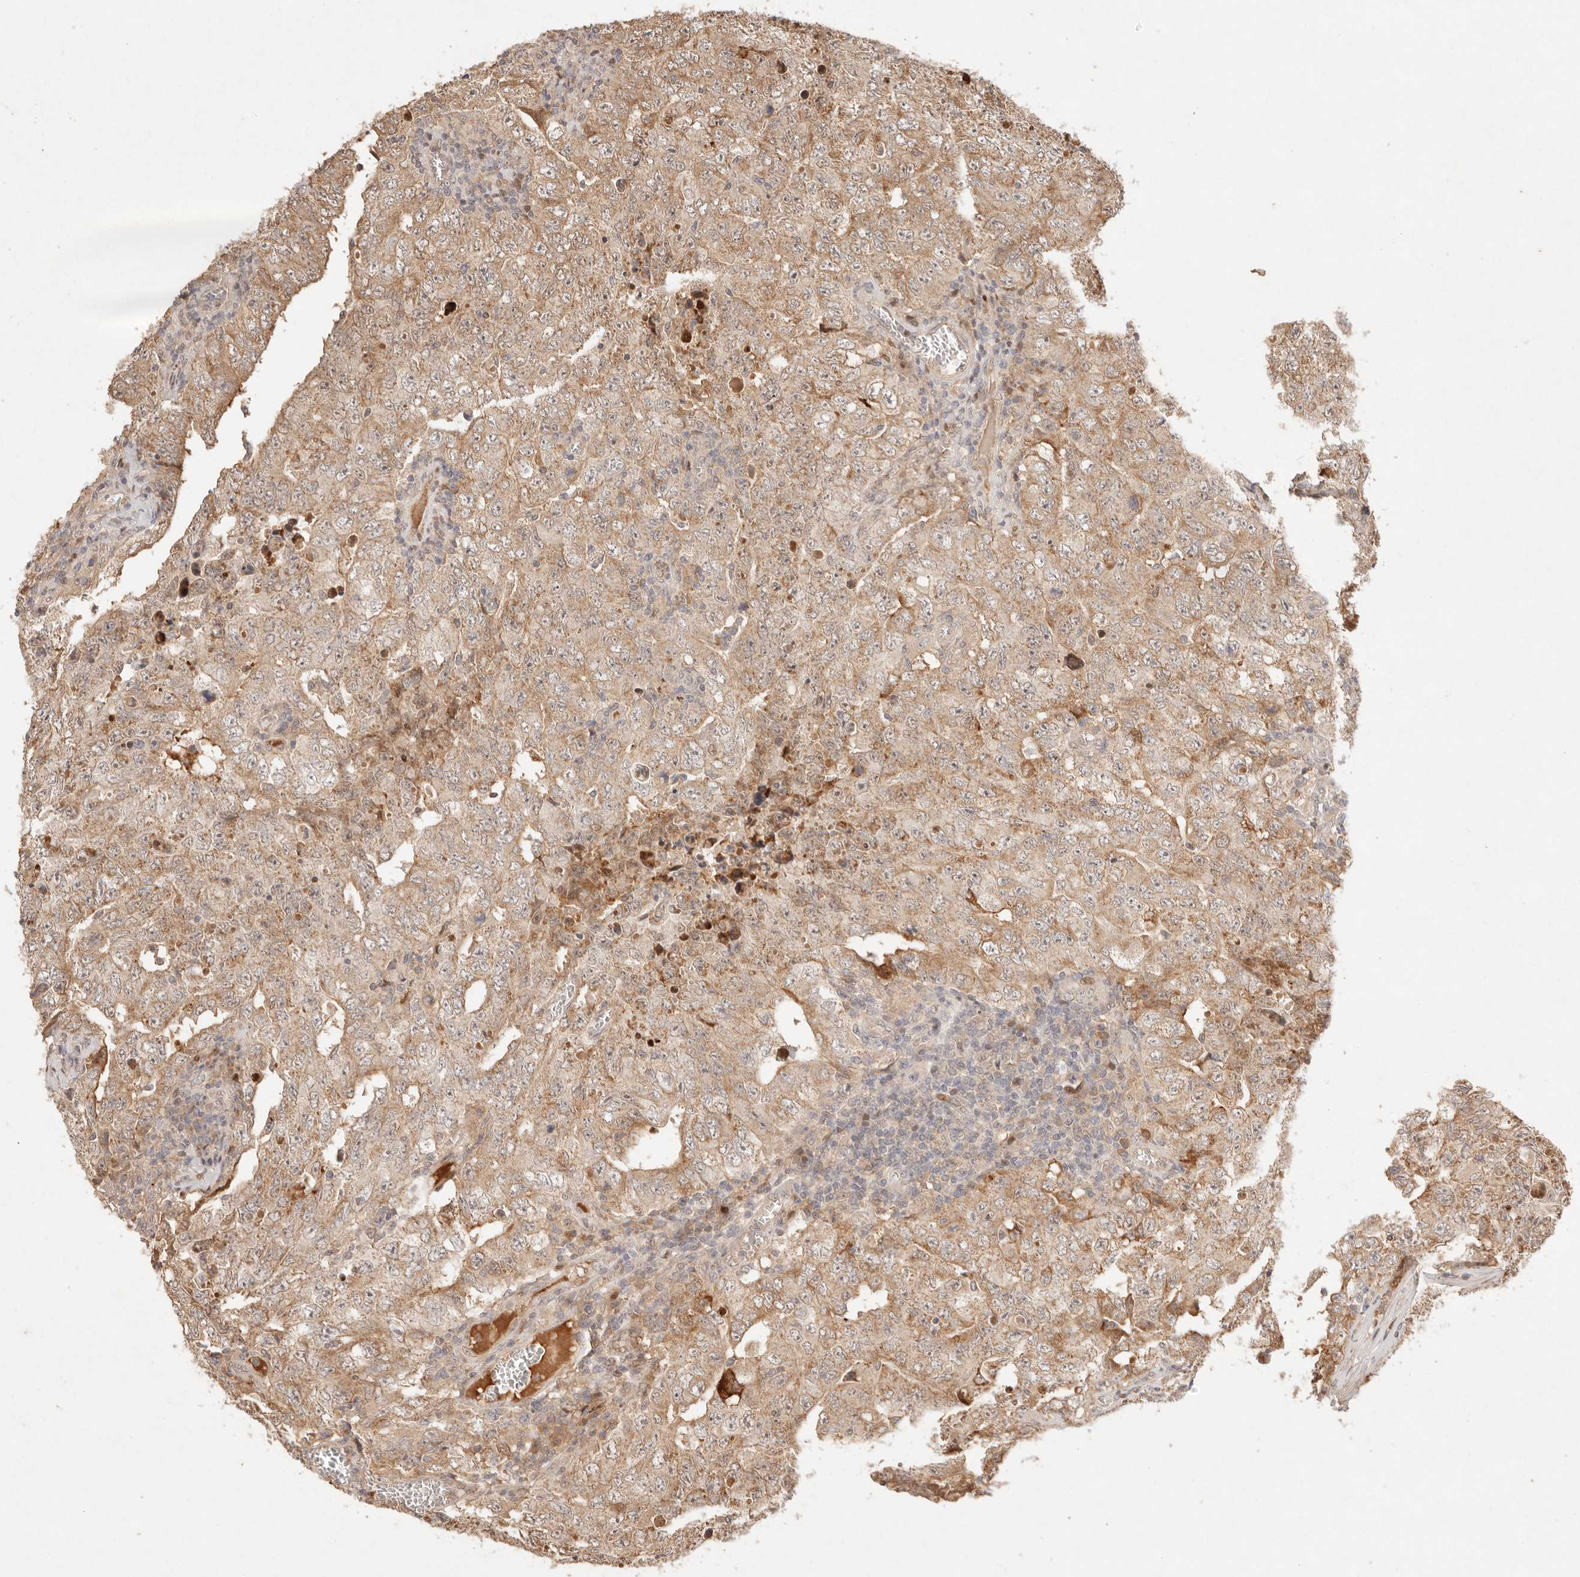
{"staining": {"intensity": "moderate", "quantity": ">75%", "location": "cytoplasmic/membranous"}, "tissue": "testis cancer", "cell_type": "Tumor cells", "image_type": "cancer", "snomed": [{"axis": "morphology", "description": "Carcinoma, Embryonal, NOS"}, {"axis": "topography", "description": "Testis"}], "caption": "This image demonstrates immunohistochemistry staining of testis cancer (embryonal carcinoma), with medium moderate cytoplasmic/membranous expression in approximately >75% of tumor cells.", "gene": "PHLDA3", "patient": {"sex": "male", "age": 26}}